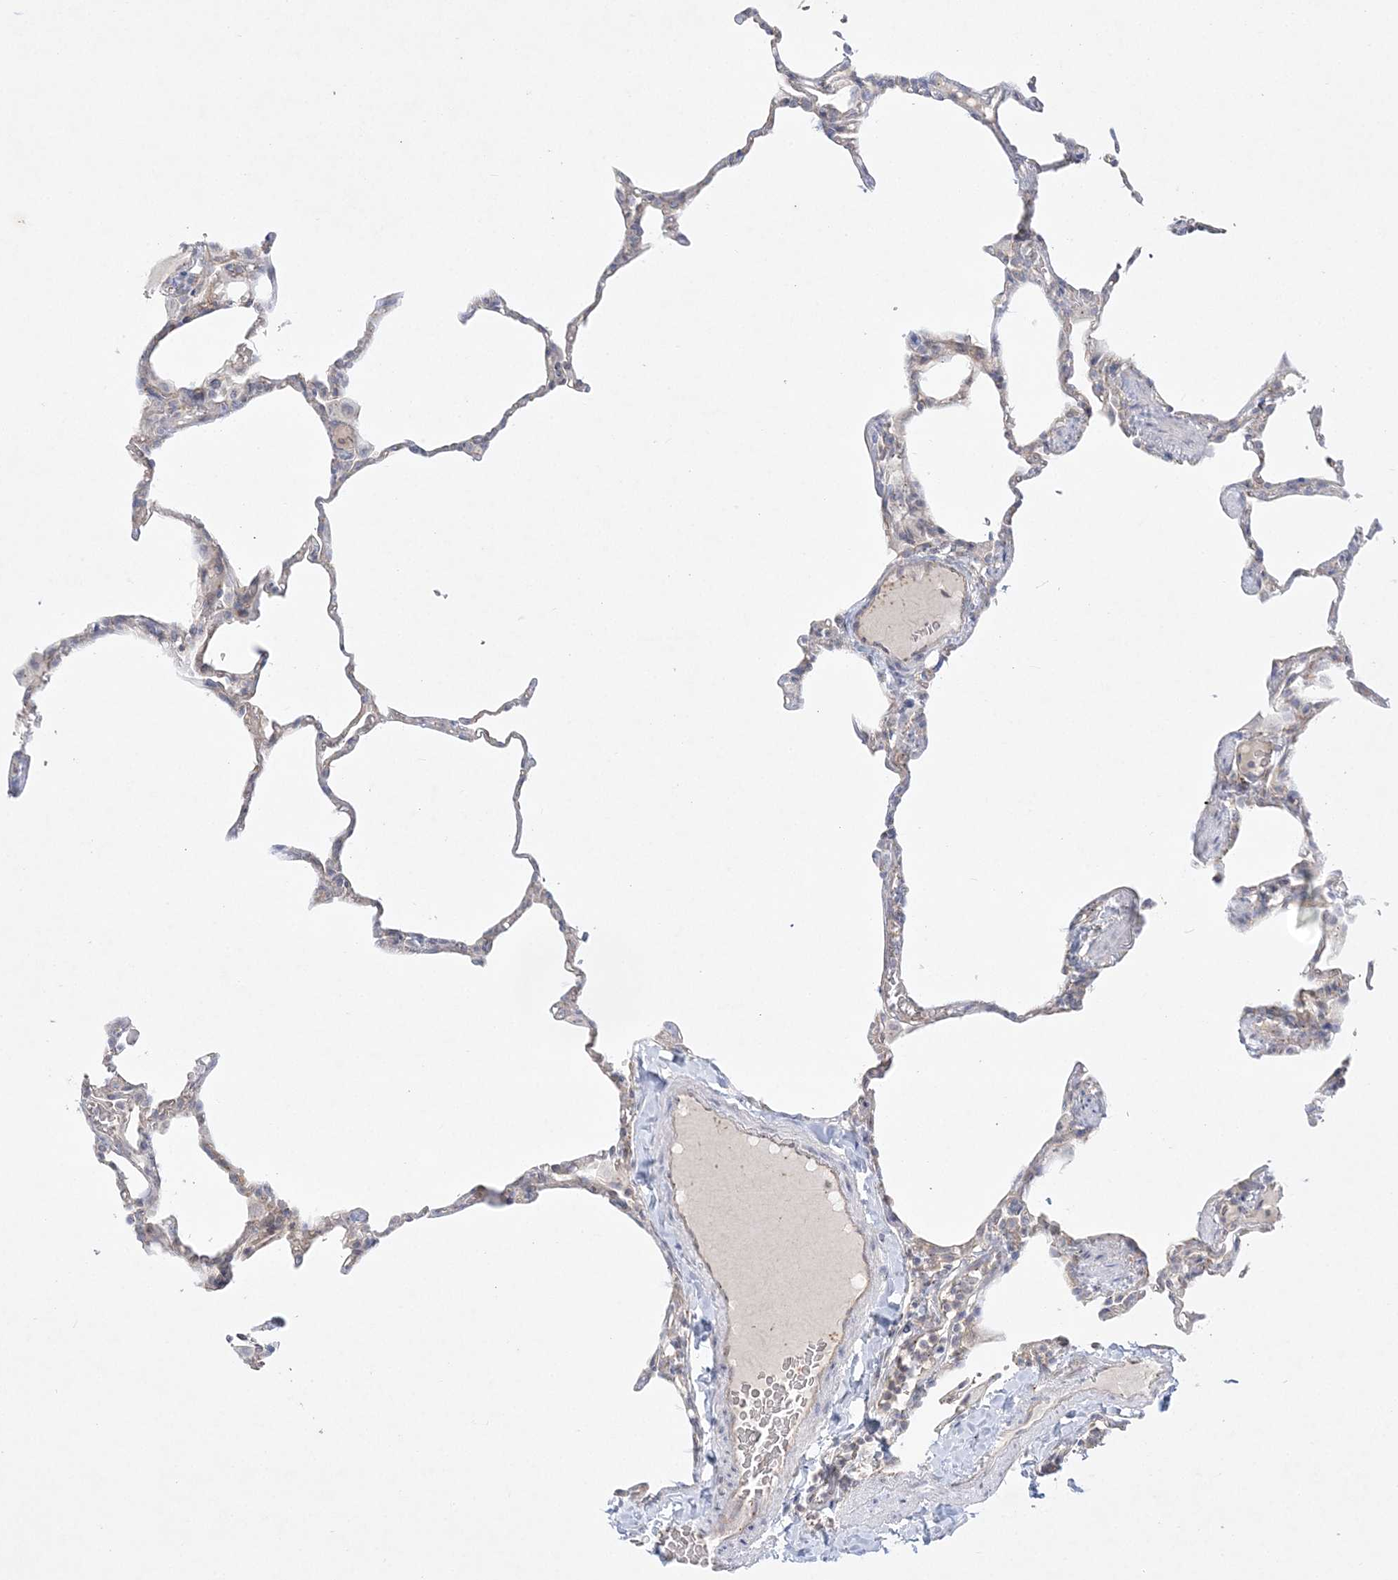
{"staining": {"intensity": "negative", "quantity": "none", "location": "none"}, "tissue": "lung", "cell_type": "Alveolar cells", "image_type": "normal", "snomed": [{"axis": "morphology", "description": "Normal tissue, NOS"}, {"axis": "topography", "description": "Lung"}], "caption": "Alveolar cells show no significant protein expression in normal lung.", "gene": "ADAMTS12", "patient": {"sex": "male", "age": 20}}